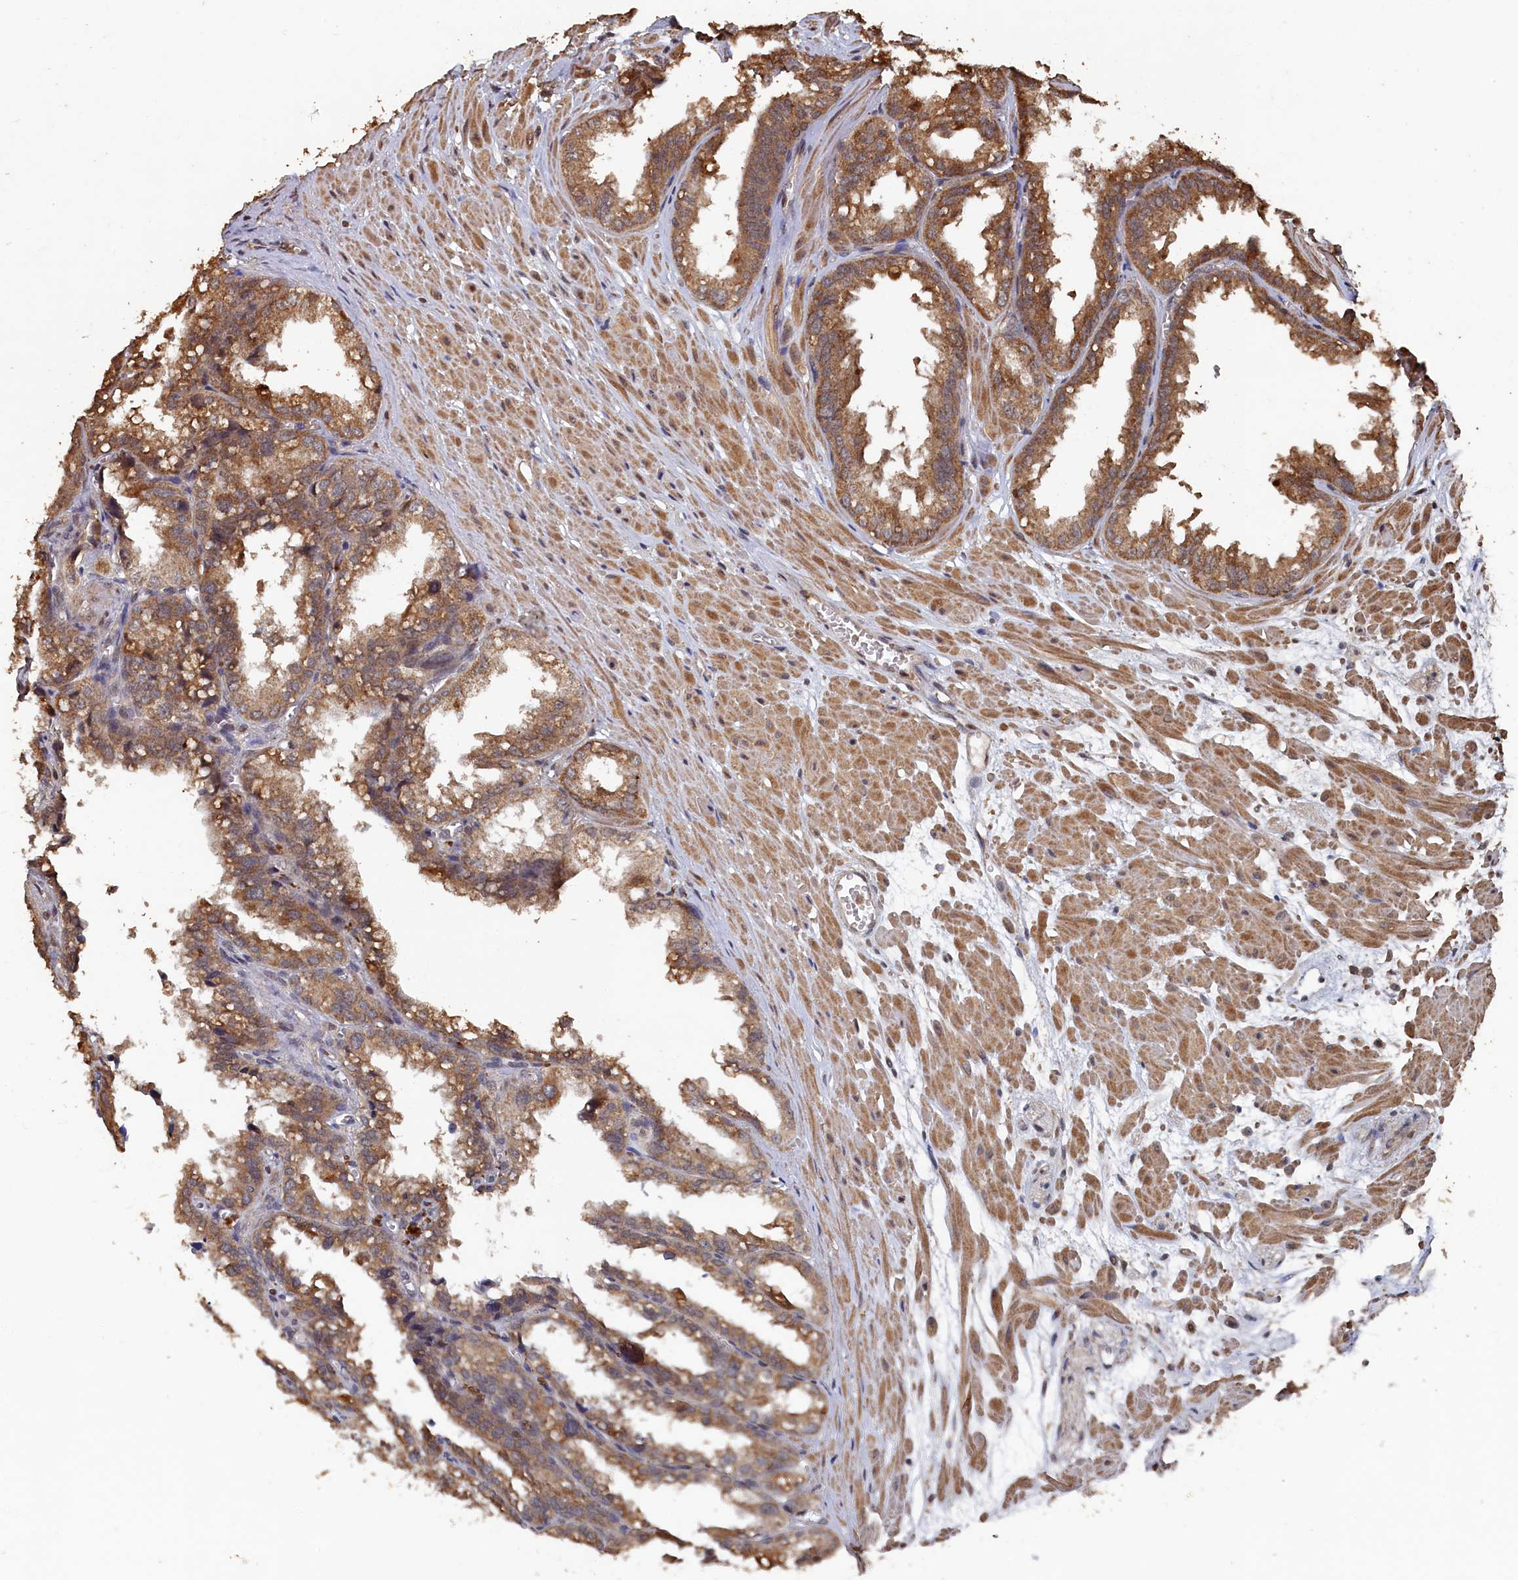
{"staining": {"intensity": "moderate", "quantity": ">75%", "location": "cytoplasmic/membranous"}, "tissue": "seminal vesicle", "cell_type": "Glandular cells", "image_type": "normal", "snomed": [{"axis": "morphology", "description": "Normal tissue, NOS"}, {"axis": "topography", "description": "Prostate"}, {"axis": "topography", "description": "Seminal veicle"}], "caption": "Seminal vesicle stained with immunohistochemistry (IHC) displays moderate cytoplasmic/membranous expression in approximately >75% of glandular cells.", "gene": "PIGN", "patient": {"sex": "male", "age": 51}}